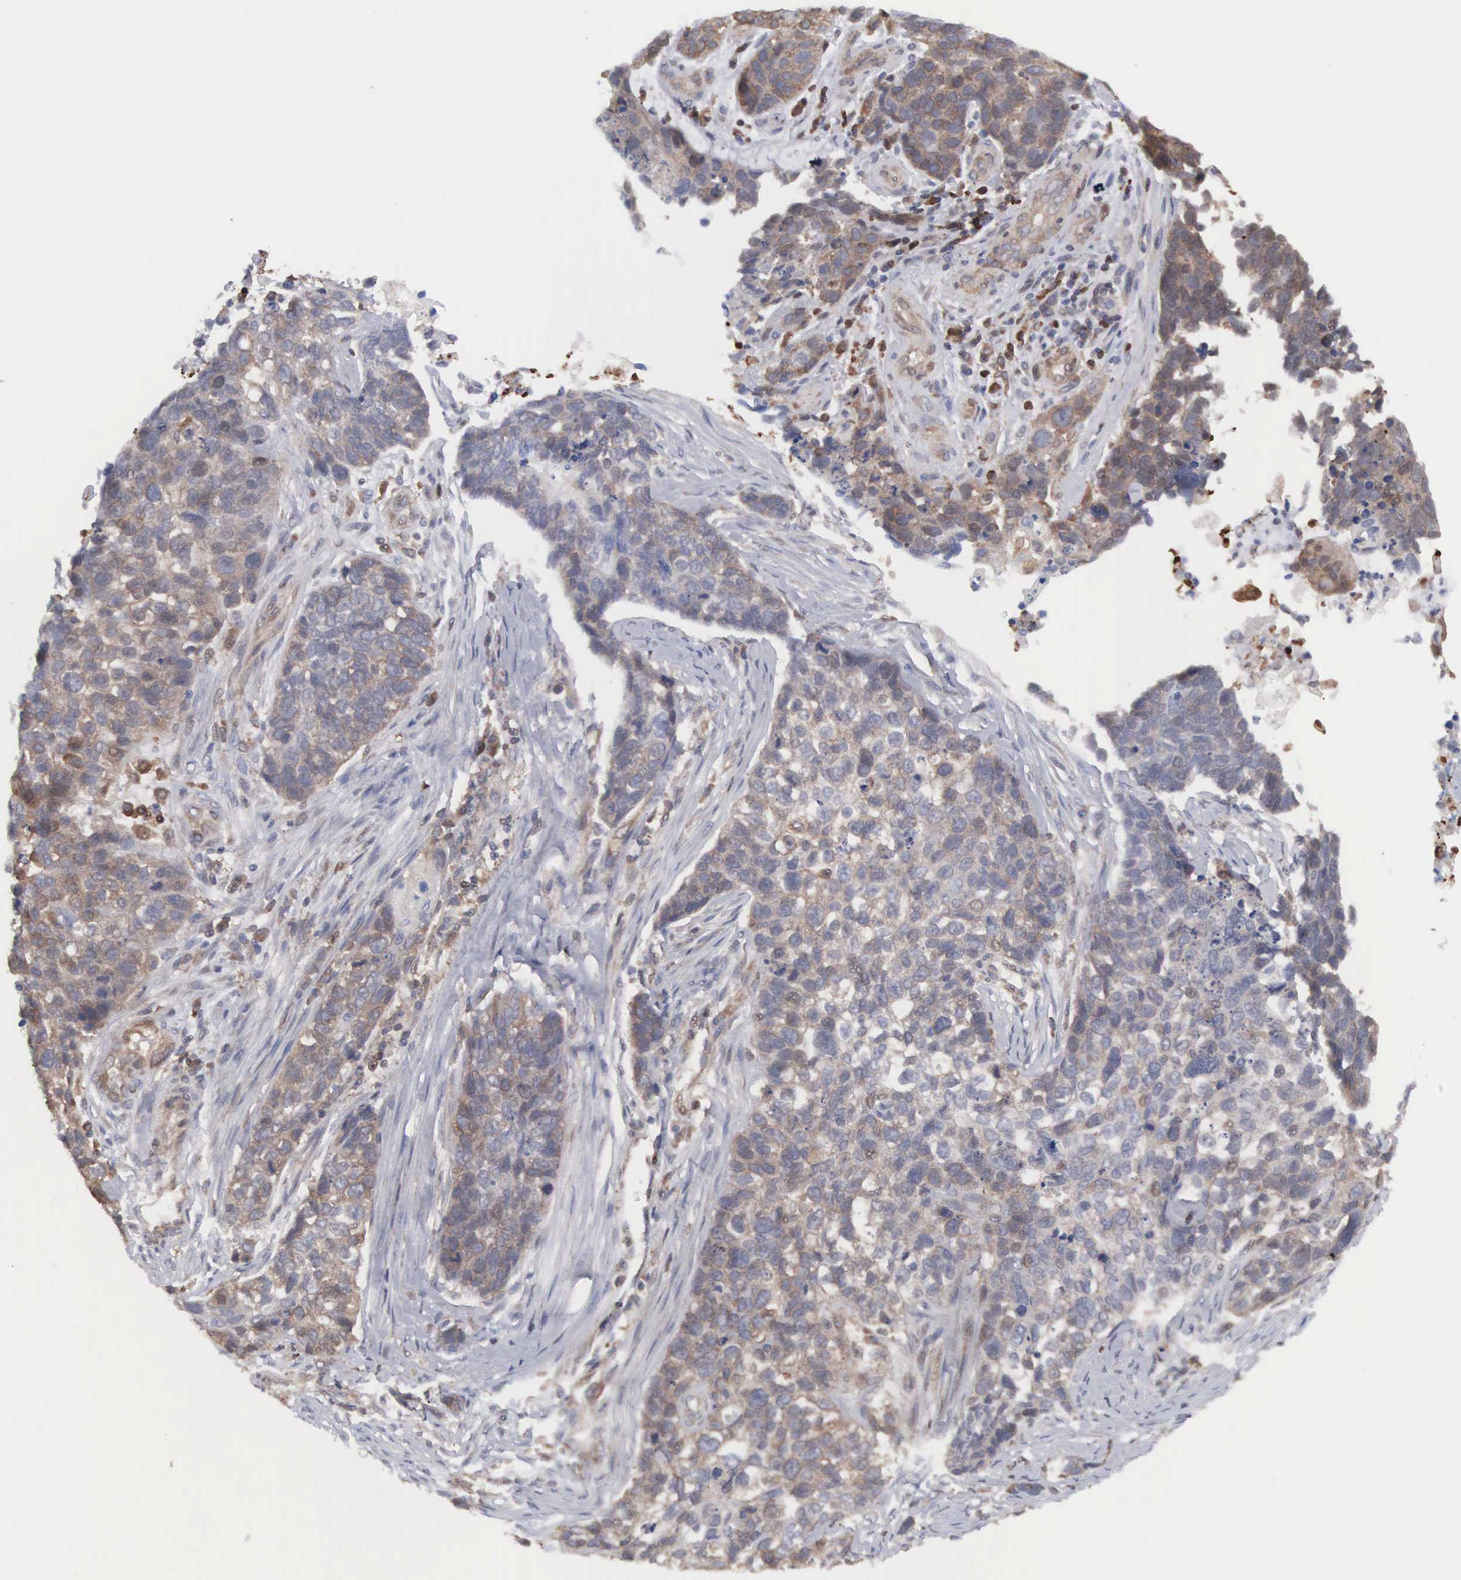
{"staining": {"intensity": "weak", "quantity": "25%-75%", "location": "cytoplasmic/membranous"}, "tissue": "lung cancer", "cell_type": "Tumor cells", "image_type": "cancer", "snomed": [{"axis": "morphology", "description": "Squamous cell carcinoma, NOS"}, {"axis": "topography", "description": "Lymph node"}, {"axis": "topography", "description": "Lung"}], "caption": "This photomicrograph exhibits IHC staining of lung squamous cell carcinoma, with low weak cytoplasmic/membranous positivity in approximately 25%-75% of tumor cells.", "gene": "MTHFD1", "patient": {"sex": "male", "age": 74}}